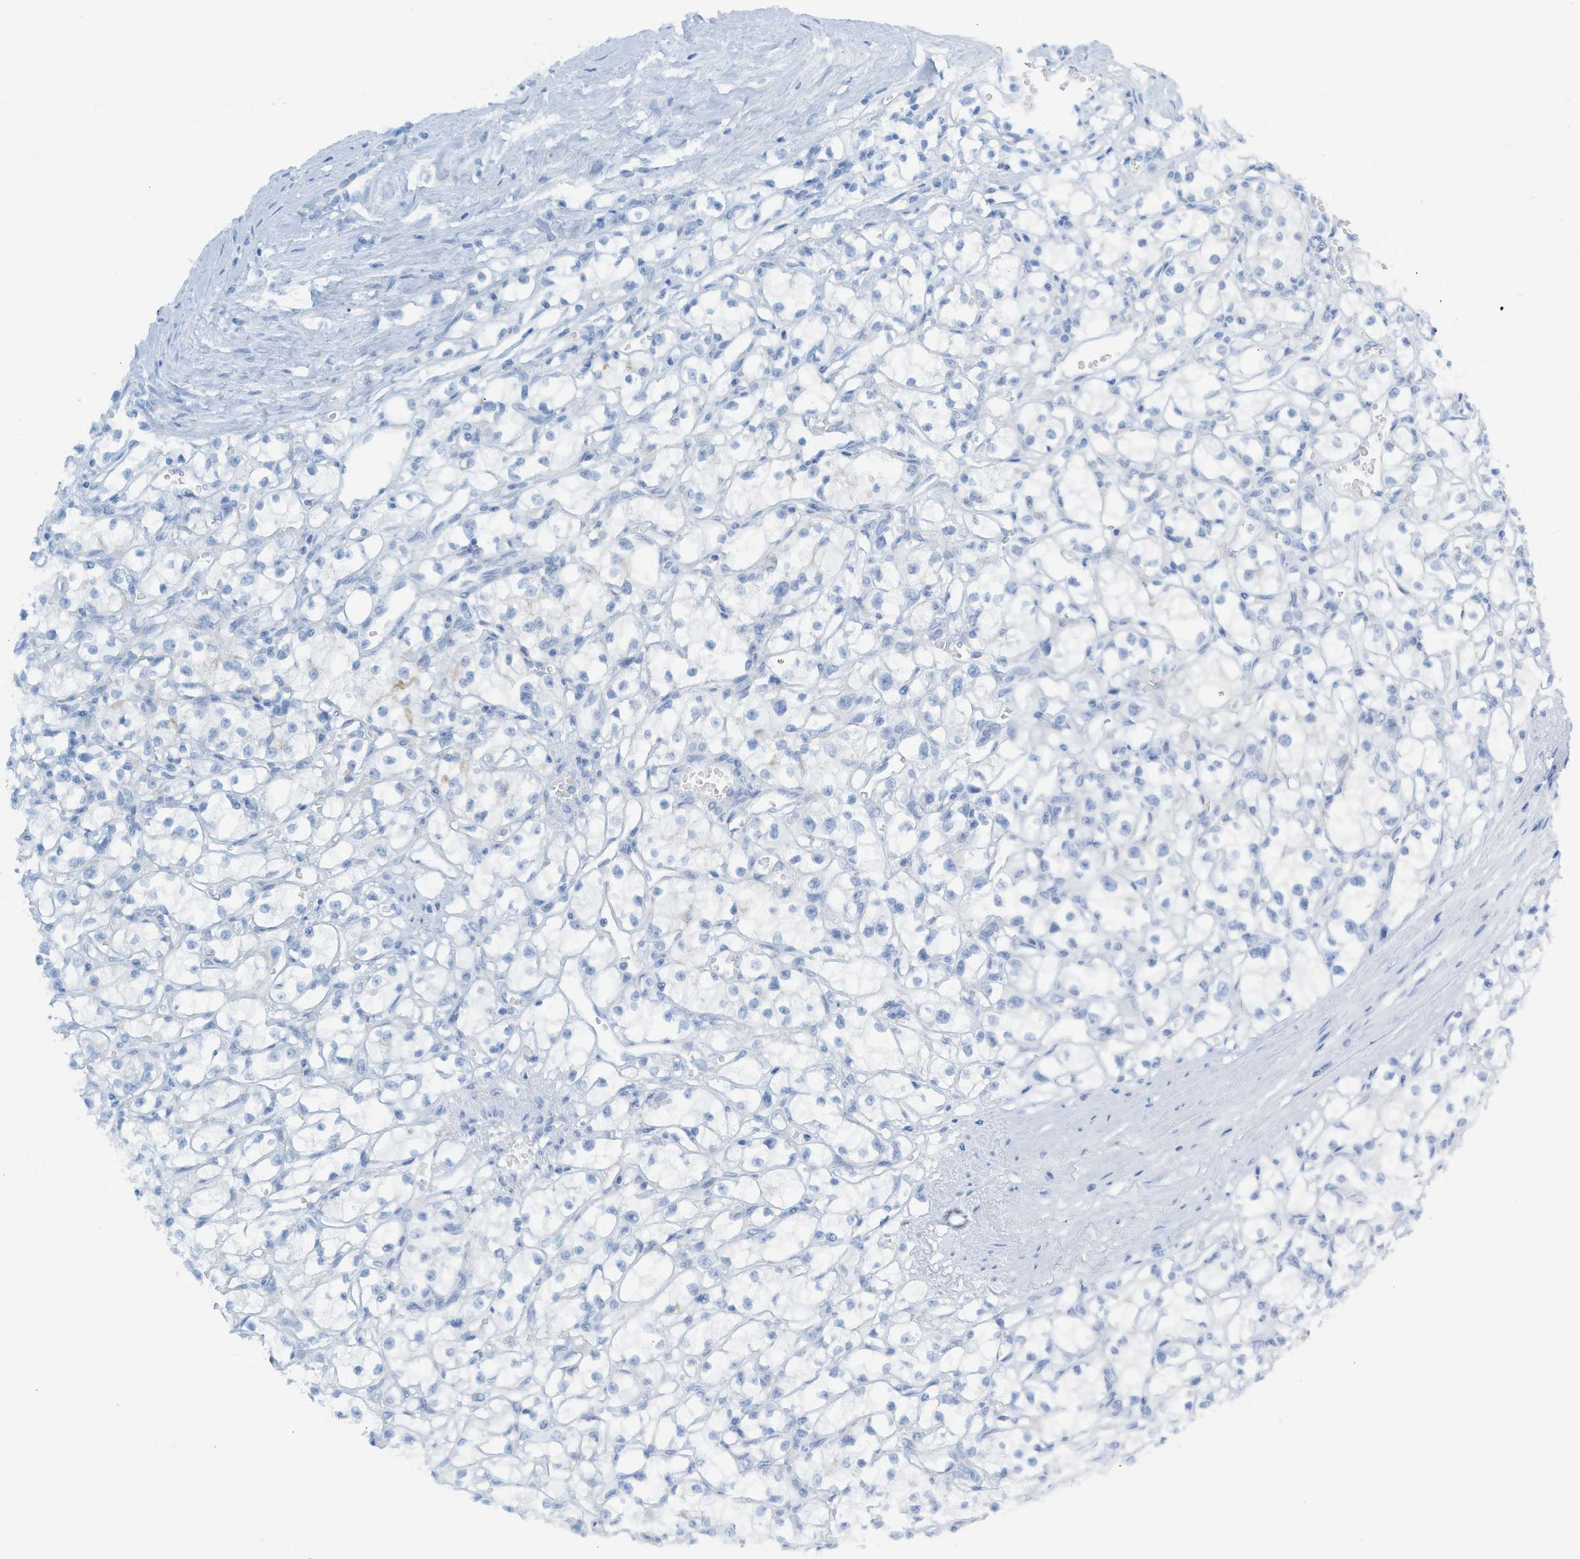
{"staining": {"intensity": "negative", "quantity": "none", "location": "none"}, "tissue": "renal cancer", "cell_type": "Tumor cells", "image_type": "cancer", "snomed": [{"axis": "morphology", "description": "Adenocarcinoma, NOS"}, {"axis": "topography", "description": "Kidney"}], "caption": "An image of renal cancer (adenocarcinoma) stained for a protein exhibits no brown staining in tumor cells.", "gene": "C21orf62", "patient": {"sex": "male", "age": 56}}